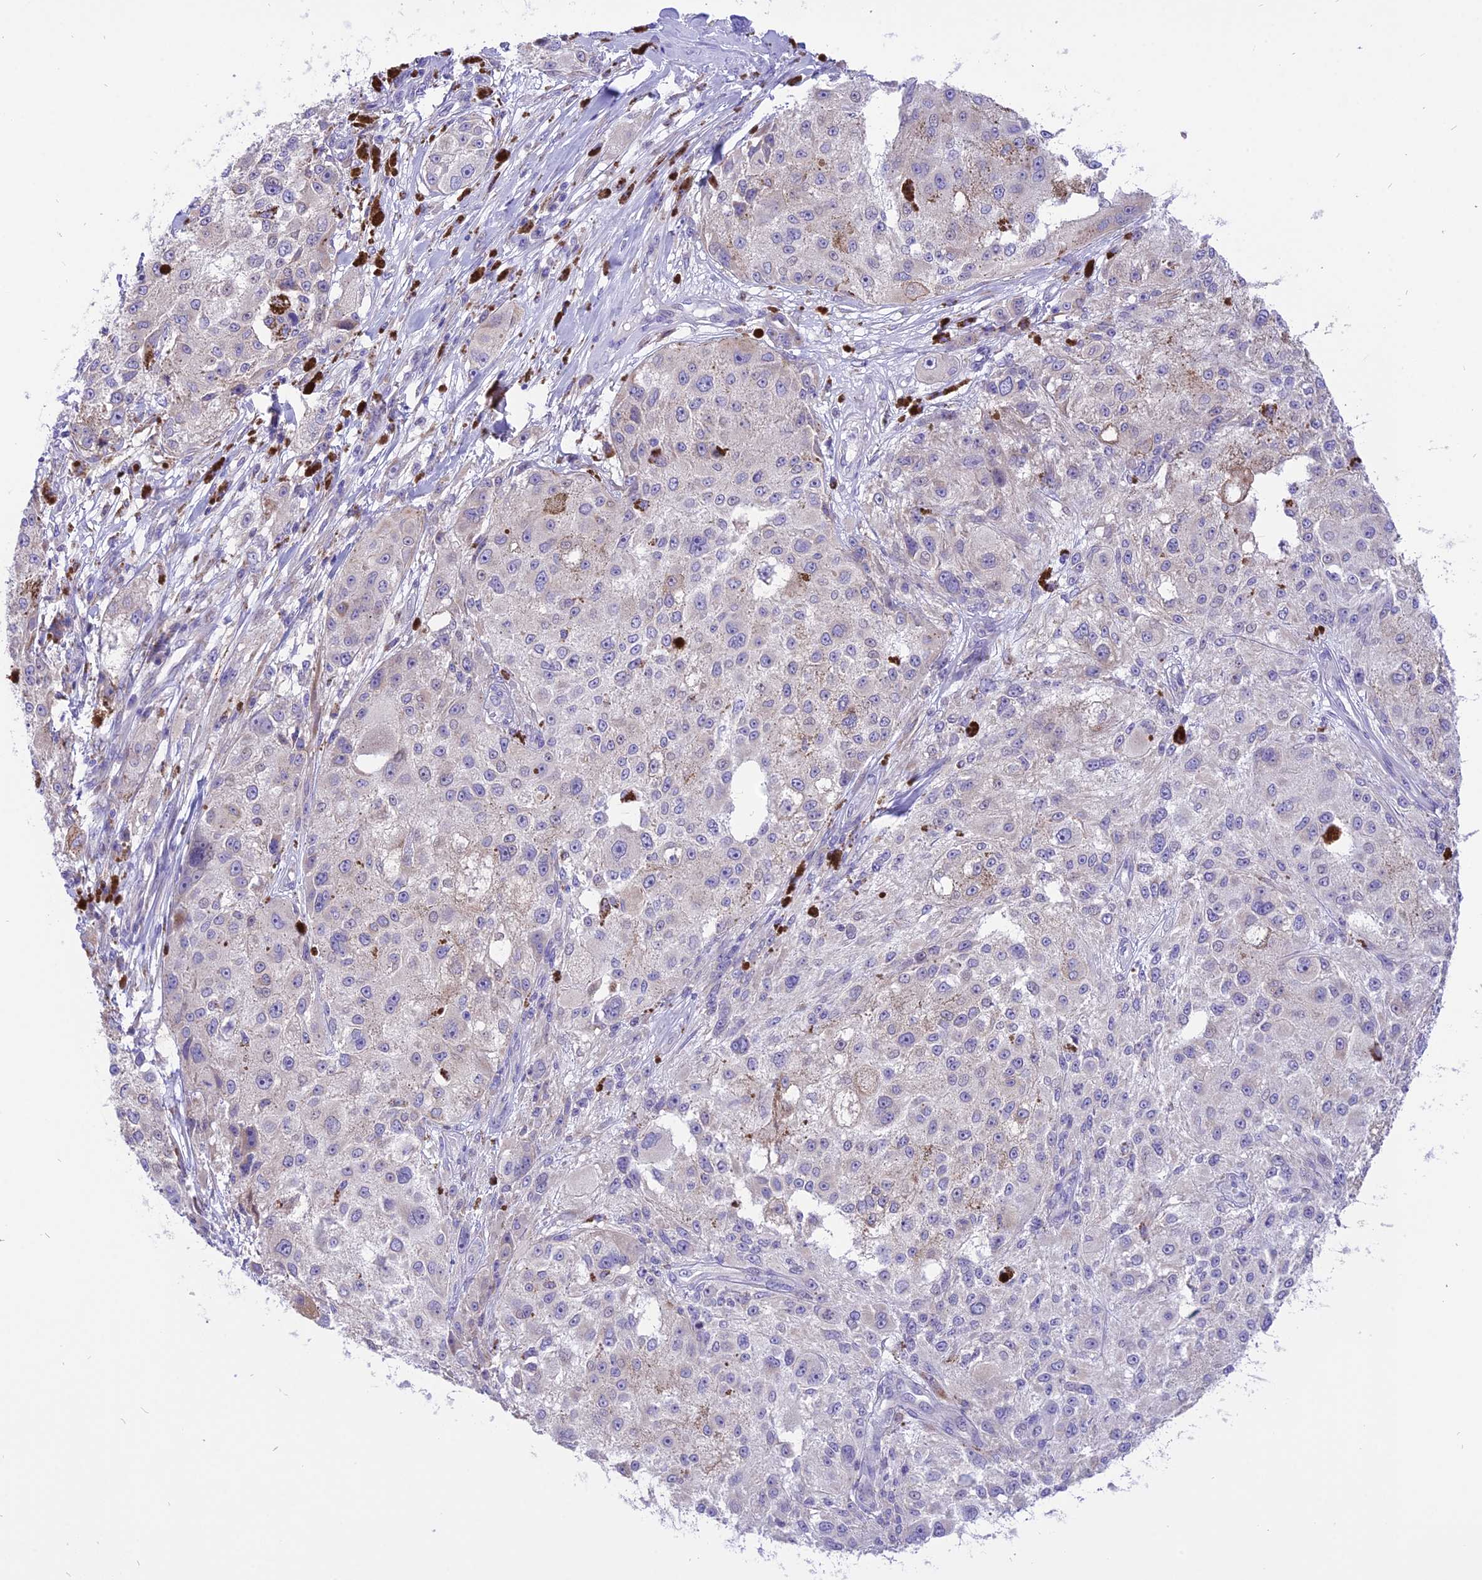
{"staining": {"intensity": "negative", "quantity": "none", "location": "none"}, "tissue": "melanoma", "cell_type": "Tumor cells", "image_type": "cancer", "snomed": [{"axis": "morphology", "description": "Necrosis, NOS"}, {"axis": "morphology", "description": "Malignant melanoma, NOS"}, {"axis": "topography", "description": "Skin"}], "caption": "The image exhibits no significant positivity in tumor cells of melanoma.", "gene": "ARMCX6", "patient": {"sex": "female", "age": 87}}